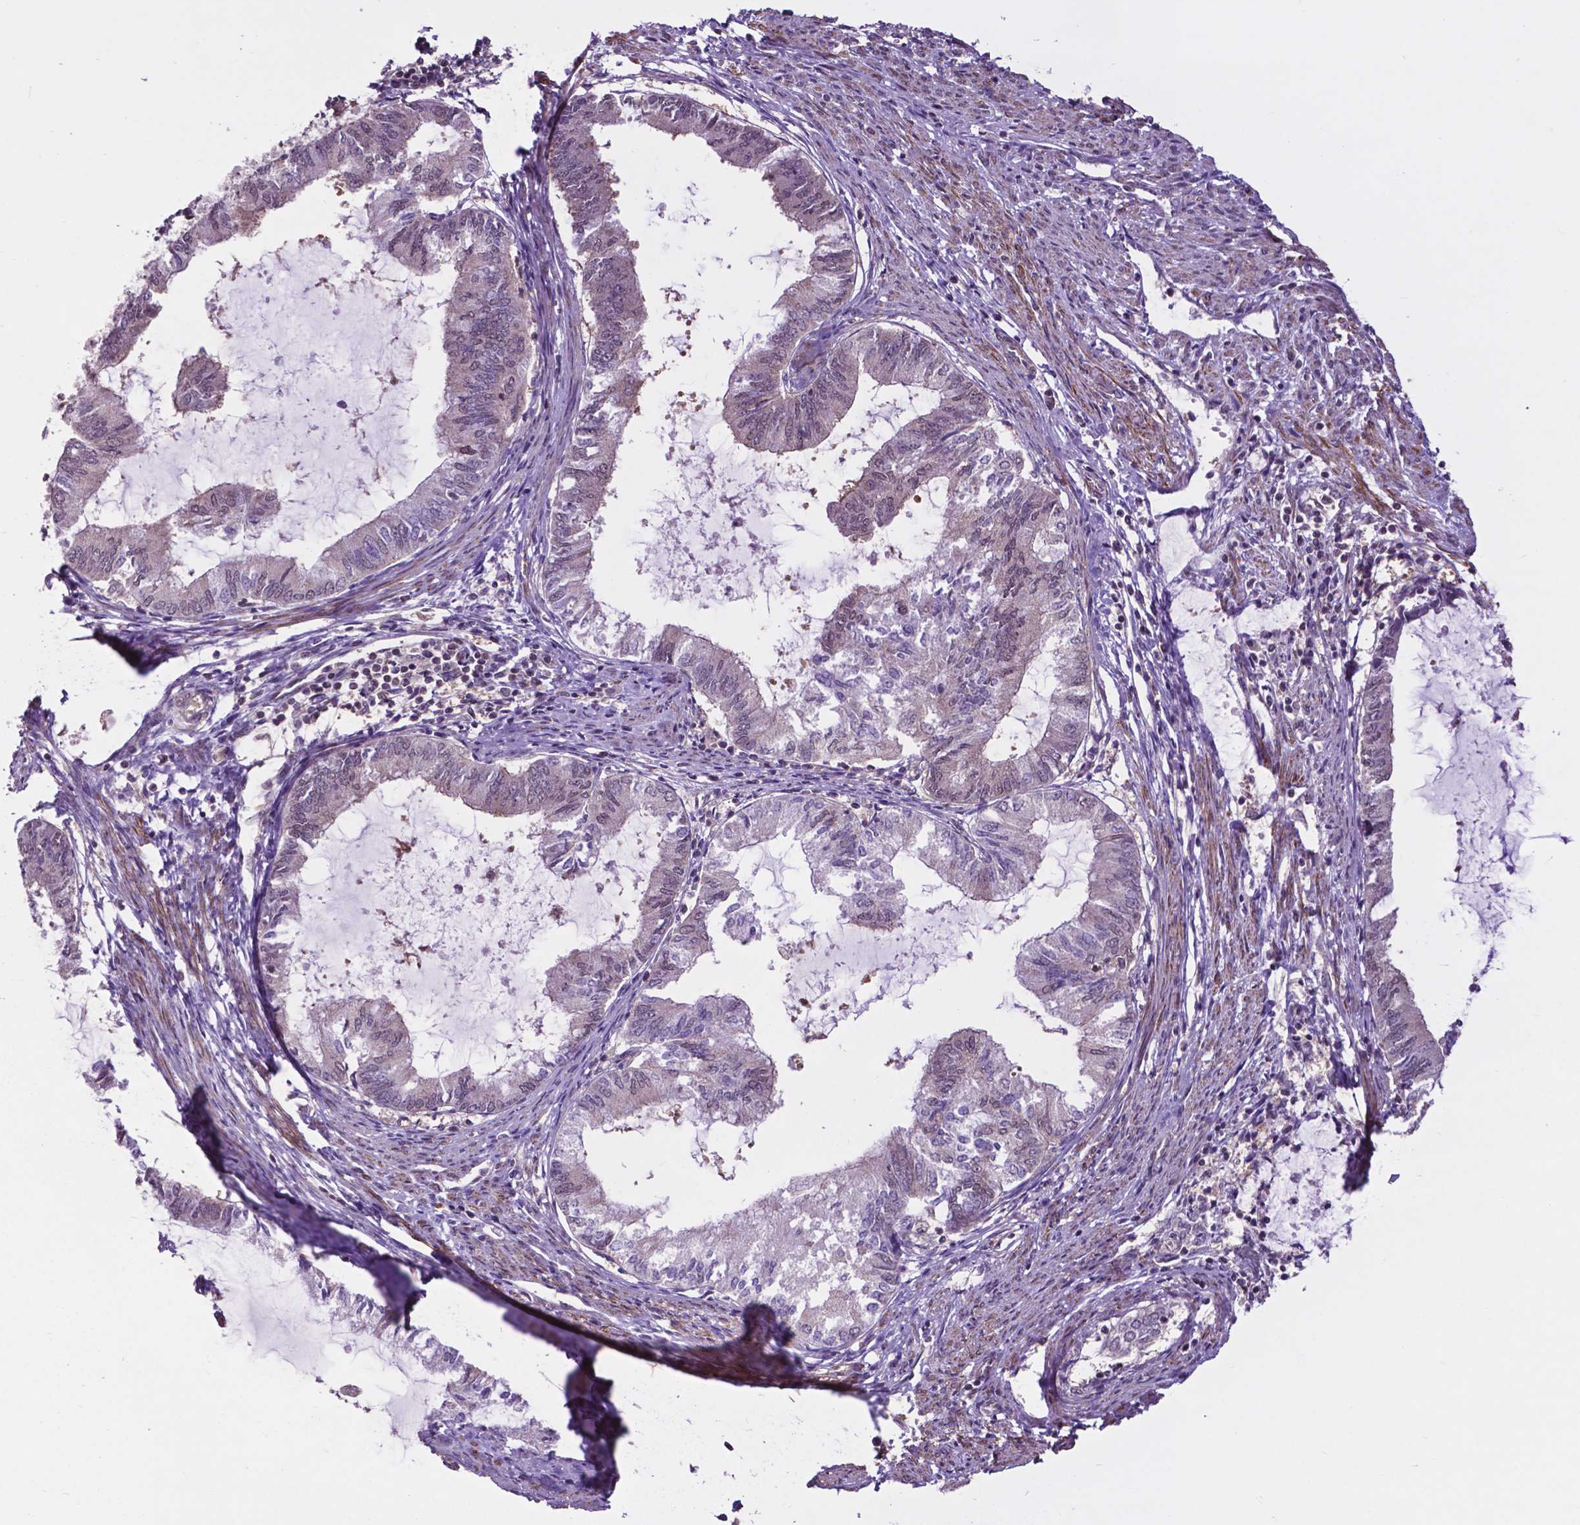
{"staining": {"intensity": "negative", "quantity": "none", "location": "none"}, "tissue": "endometrial cancer", "cell_type": "Tumor cells", "image_type": "cancer", "snomed": [{"axis": "morphology", "description": "Adenocarcinoma, NOS"}, {"axis": "topography", "description": "Endometrium"}], "caption": "Immunohistochemical staining of human endometrial adenocarcinoma shows no significant staining in tumor cells.", "gene": "OTUB1", "patient": {"sex": "female", "age": 86}}